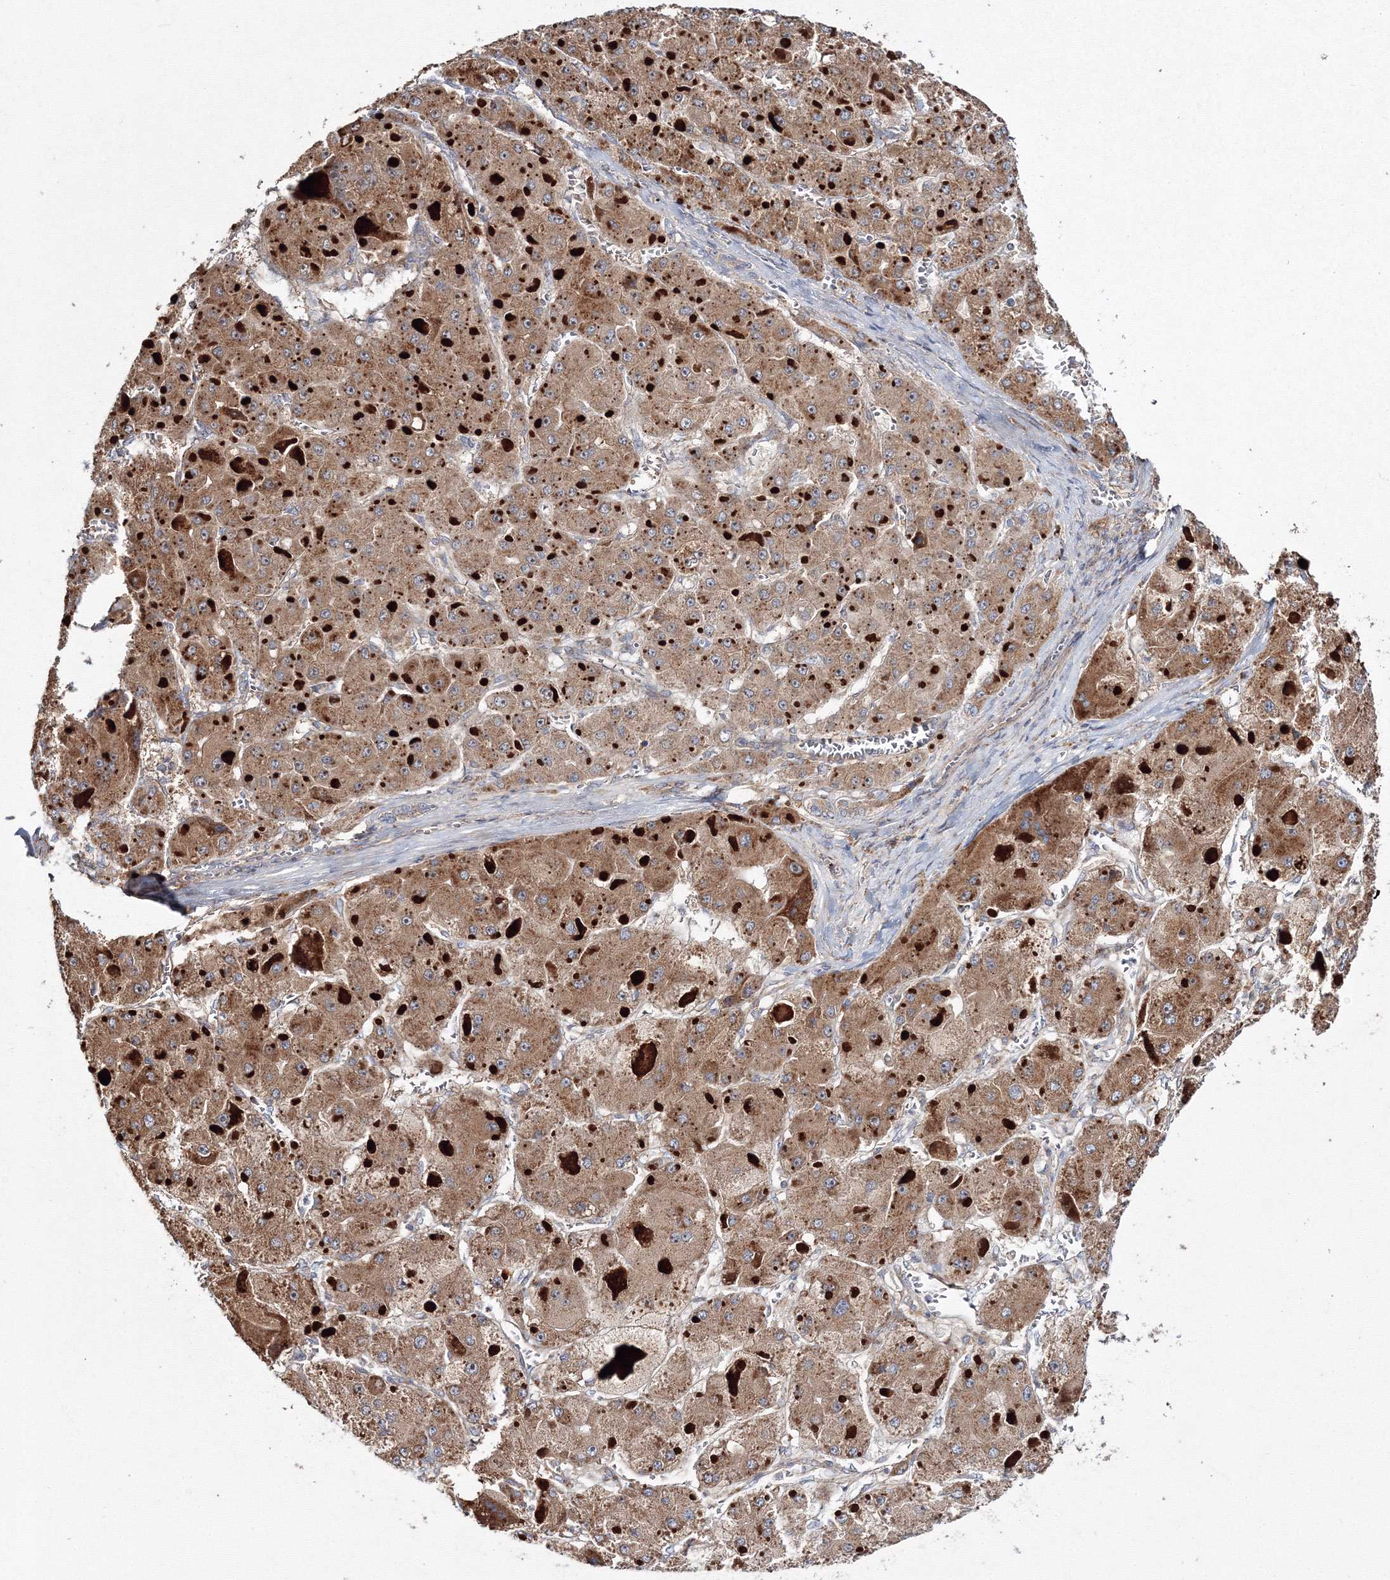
{"staining": {"intensity": "moderate", "quantity": ">75%", "location": "cytoplasmic/membranous"}, "tissue": "liver cancer", "cell_type": "Tumor cells", "image_type": "cancer", "snomed": [{"axis": "morphology", "description": "Carcinoma, Hepatocellular, NOS"}, {"axis": "topography", "description": "Liver"}], "caption": "Immunohistochemistry (DAB) staining of hepatocellular carcinoma (liver) demonstrates moderate cytoplasmic/membranous protein expression in about >75% of tumor cells.", "gene": "DDO", "patient": {"sex": "female", "age": 73}}